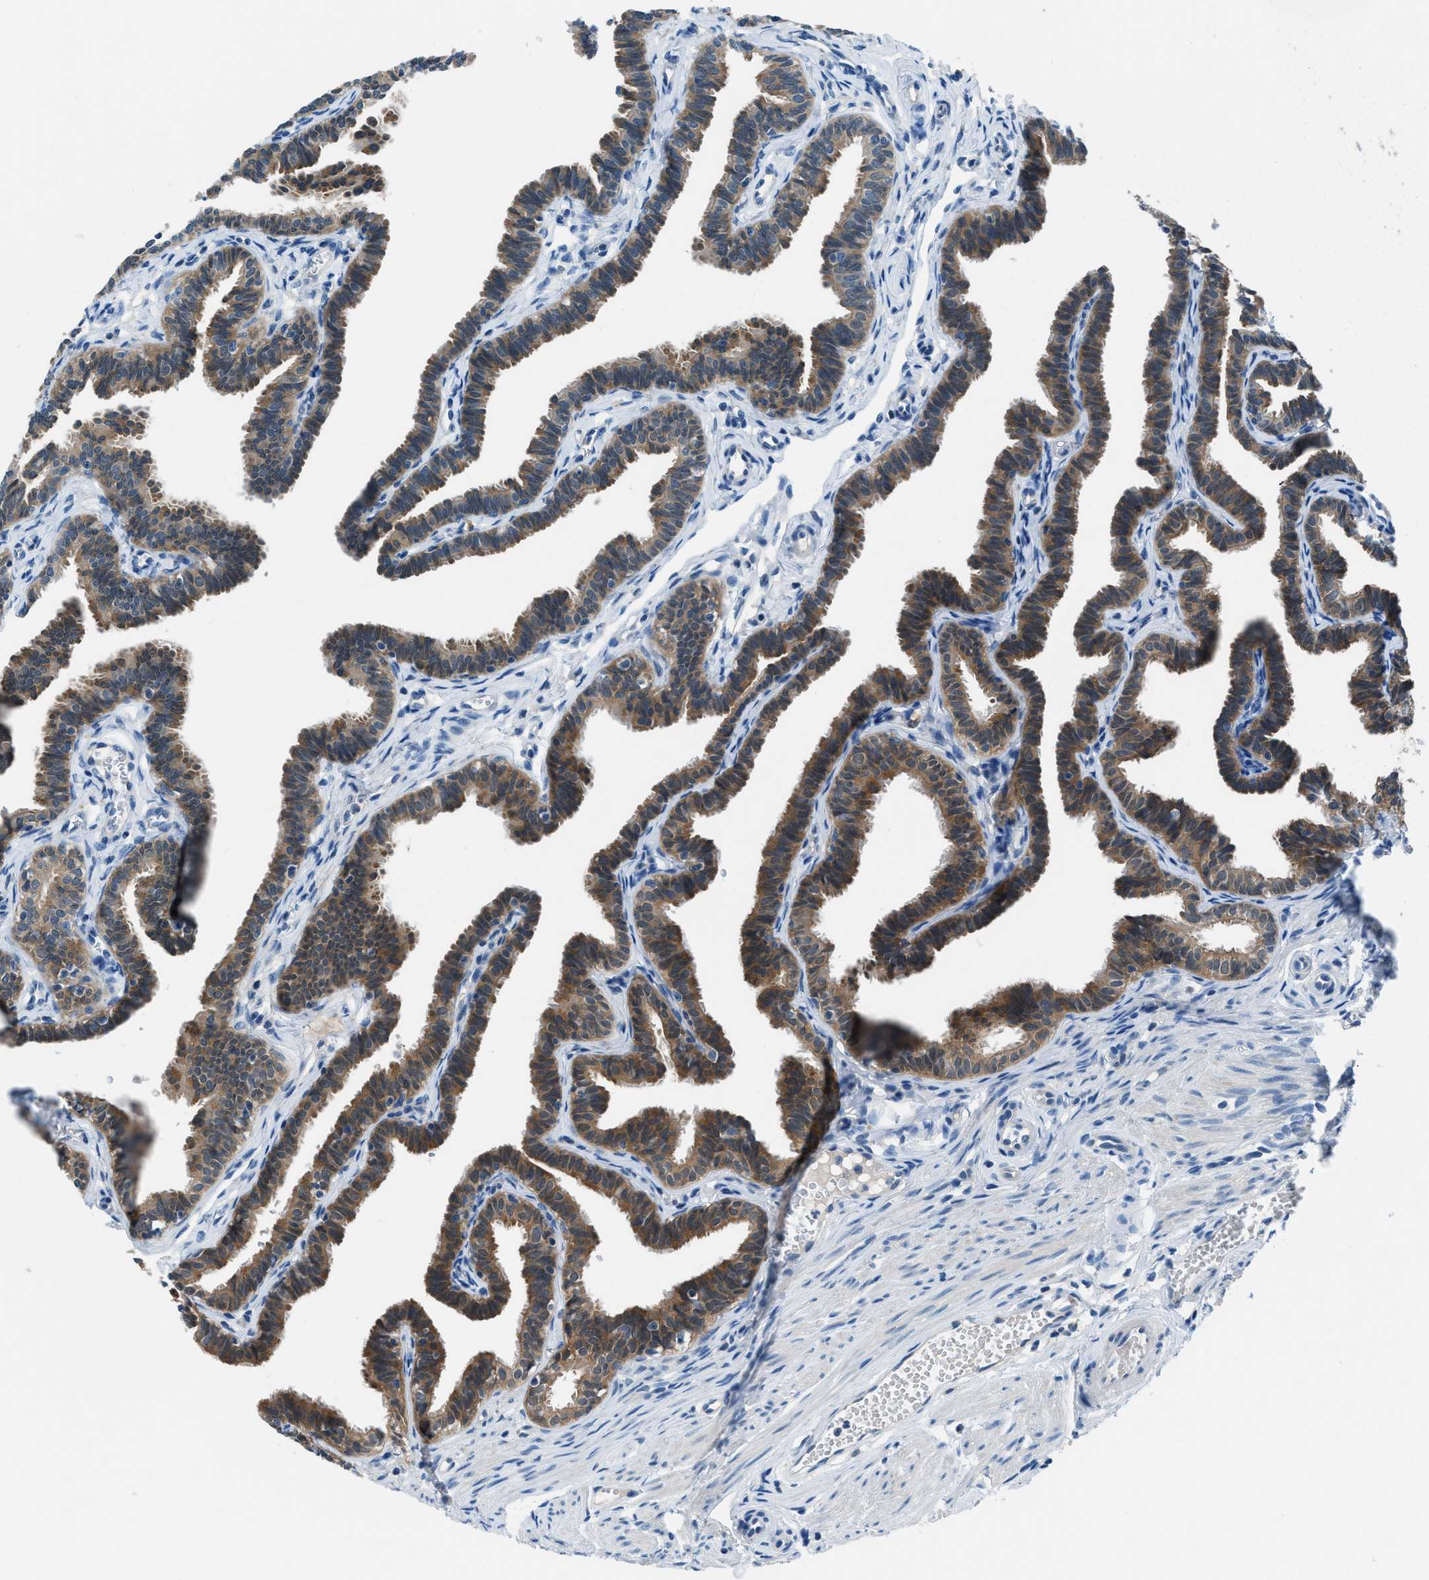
{"staining": {"intensity": "moderate", "quantity": ">75%", "location": "cytoplasmic/membranous"}, "tissue": "fallopian tube", "cell_type": "Glandular cells", "image_type": "normal", "snomed": [{"axis": "morphology", "description": "Normal tissue, NOS"}, {"axis": "topography", "description": "Fallopian tube"}, {"axis": "topography", "description": "Ovary"}], "caption": "Approximately >75% of glandular cells in normal fallopian tube display moderate cytoplasmic/membranous protein staining as visualized by brown immunohistochemical staining.", "gene": "ACP1", "patient": {"sex": "female", "age": 23}}